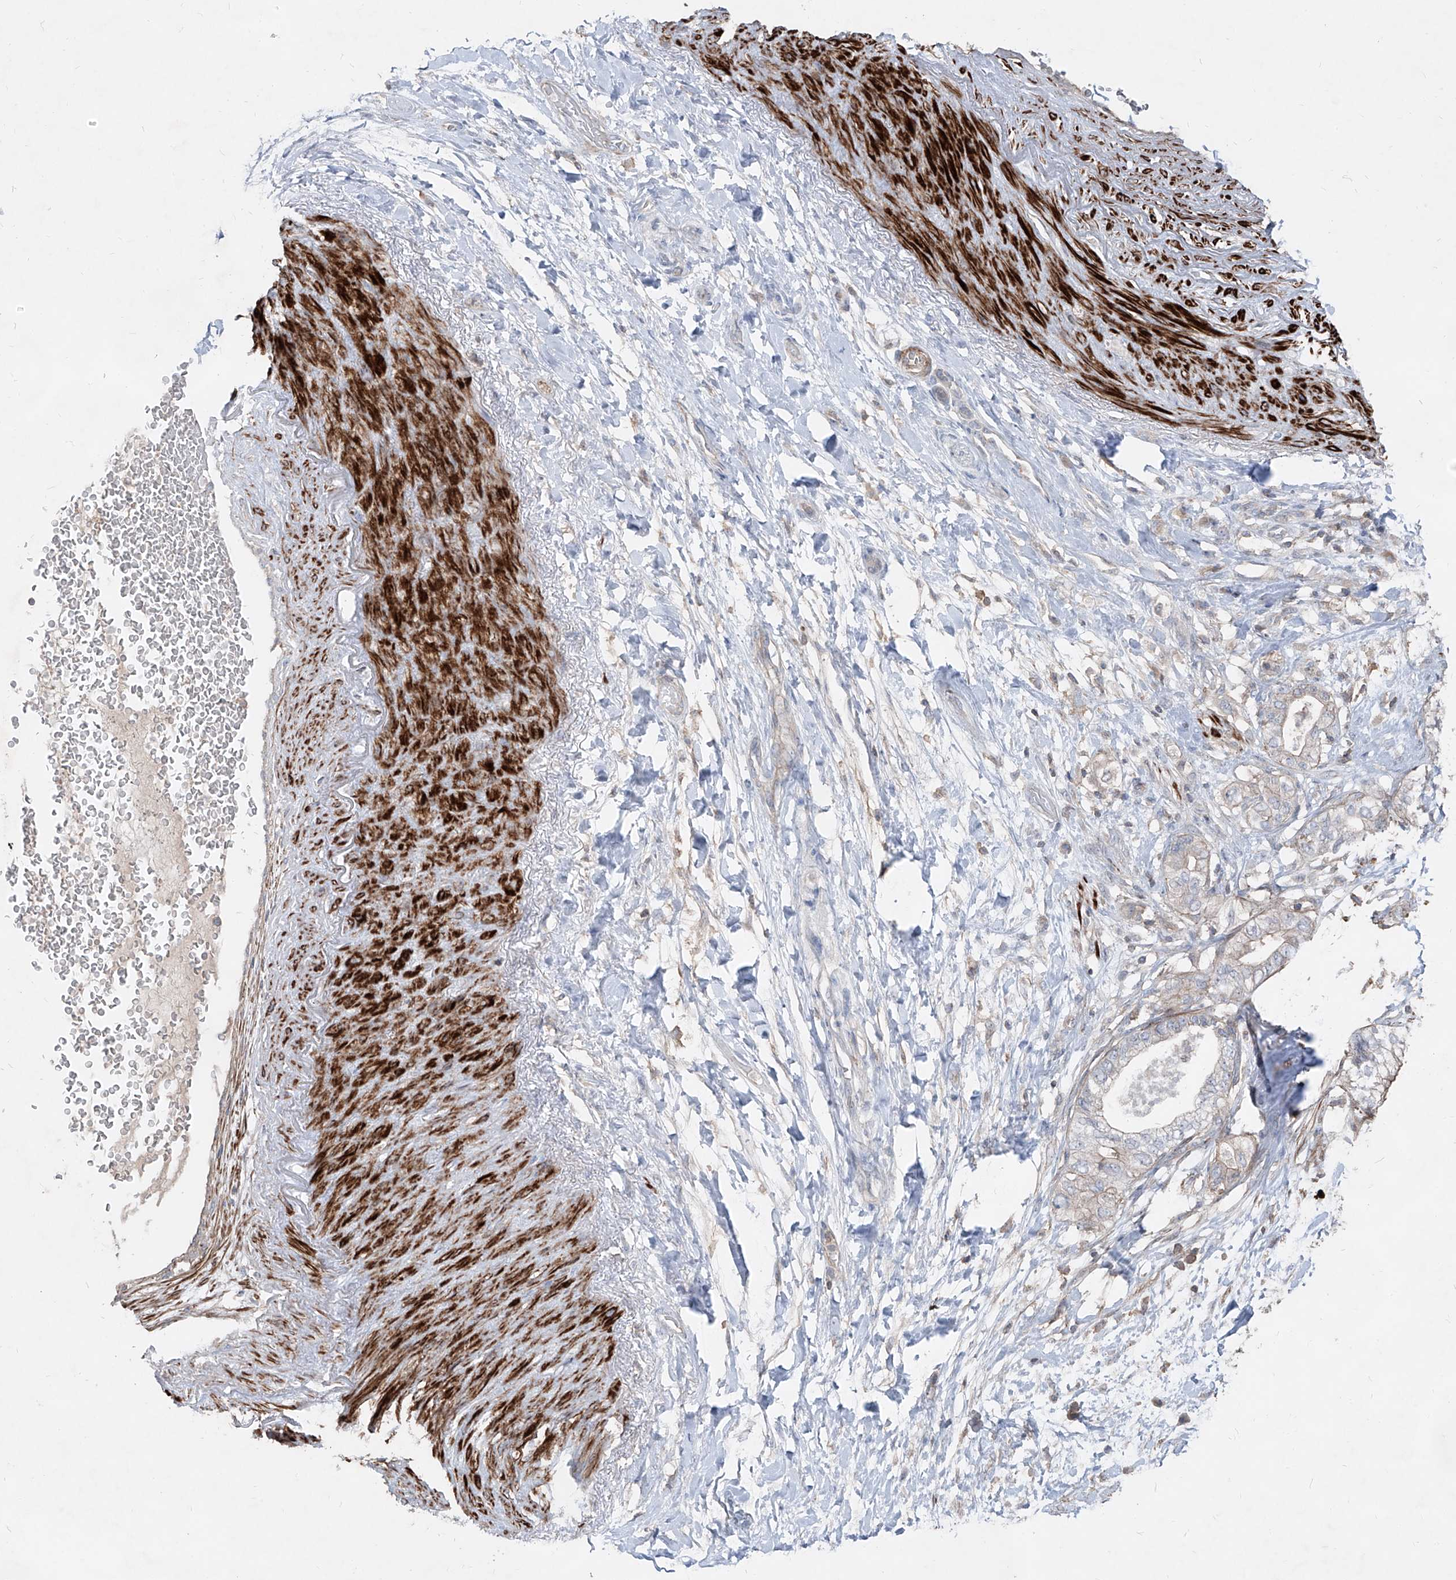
{"staining": {"intensity": "negative", "quantity": "none", "location": "none"}, "tissue": "pancreatic cancer", "cell_type": "Tumor cells", "image_type": "cancer", "snomed": [{"axis": "morphology", "description": "Adenocarcinoma, NOS"}, {"axis": "topography", "description": "Pancreas"}], "caption": "This is an immunohistochemistry micrograph of human adenocarcinoma (pancreatic). There is no expression in tumor cells.", "gene": "UFD1", "patient": {"sex": "female", "age": 73}}